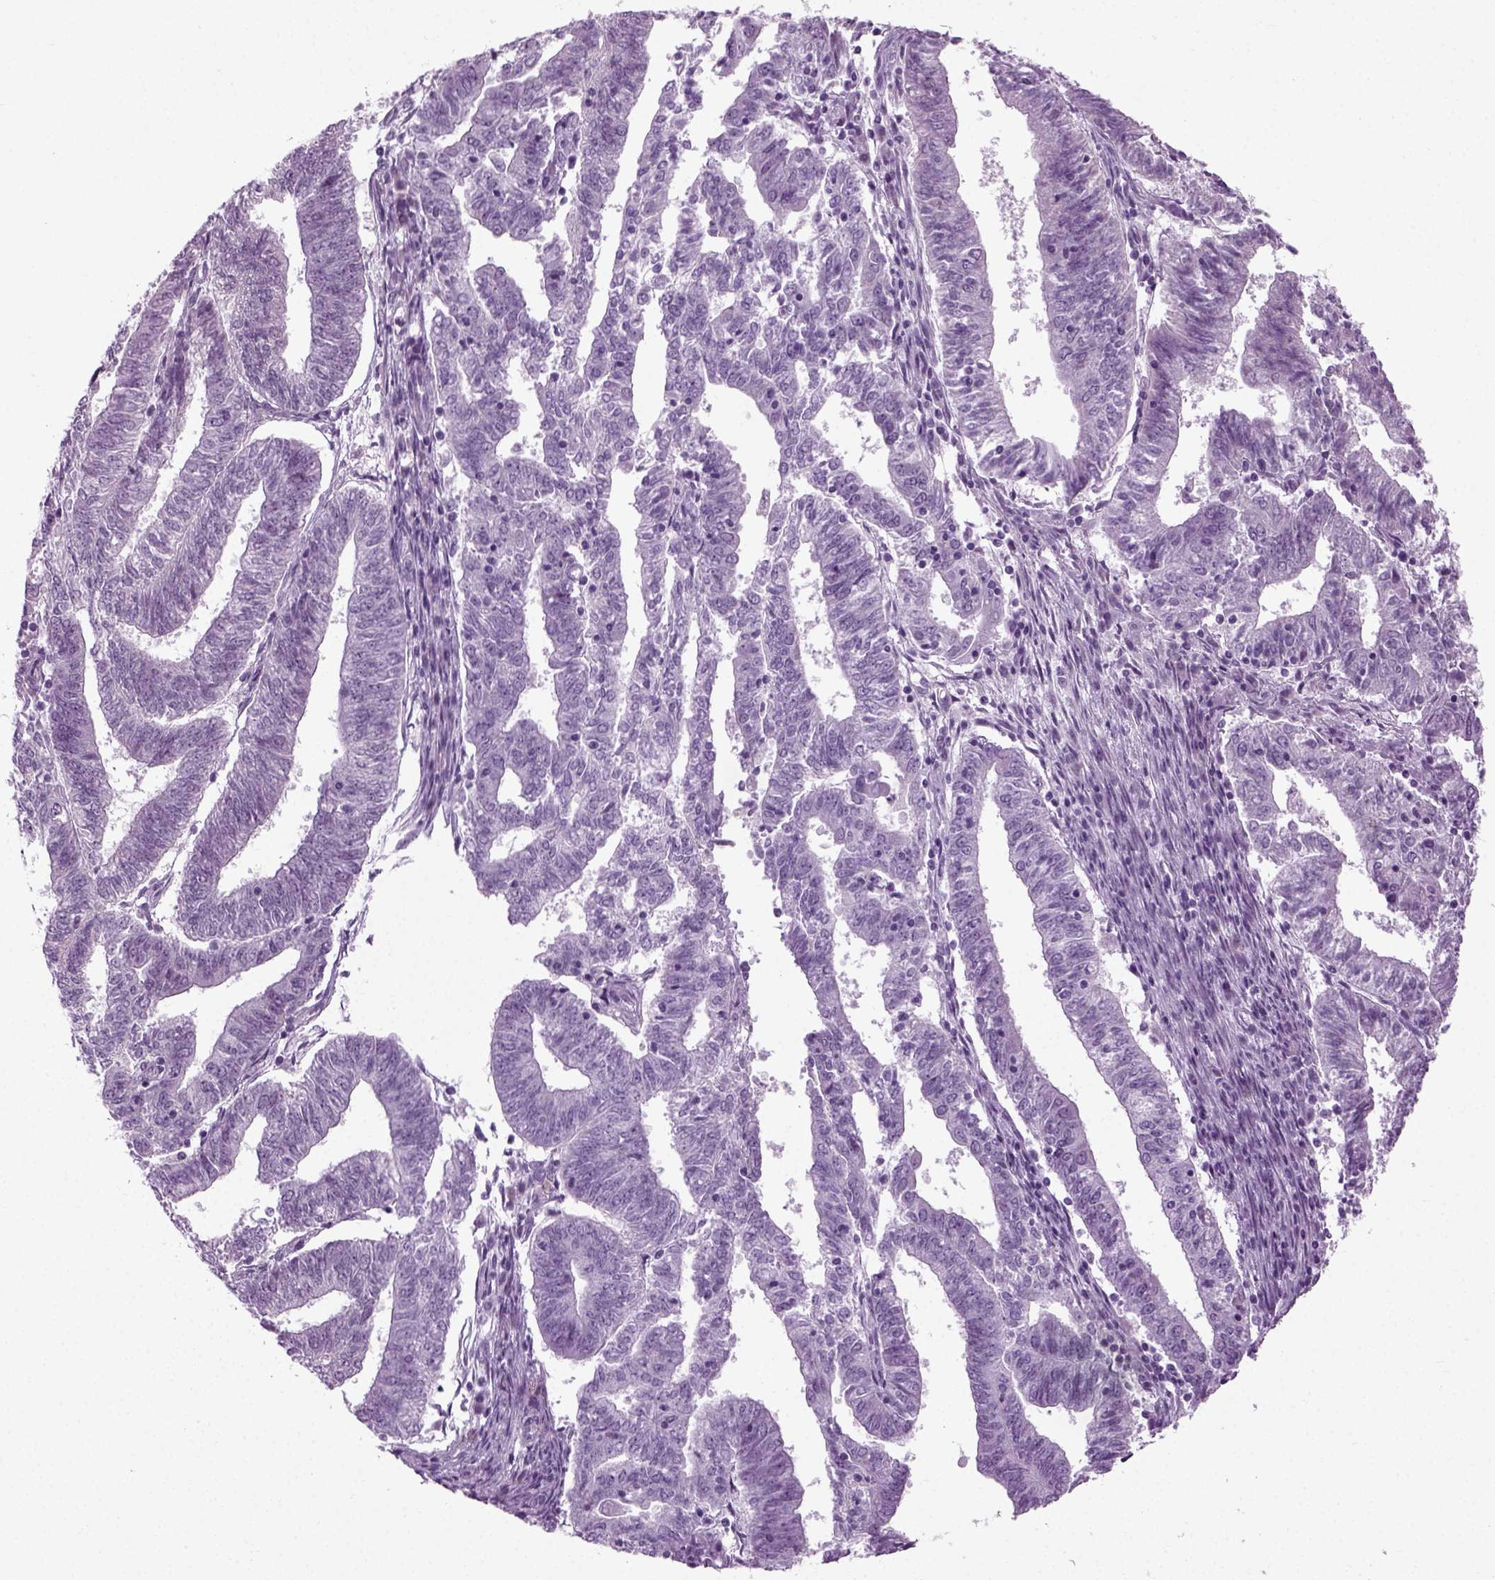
{"staining": {"intensity": "negative", "quantity": "none", "location": "none"}, "tissue": "endometrial cancer", "cell_type": "Tumor cells", "image_type": "cancer", "snomed": [{"axis": "morphology", "description": "Adenocarcinoma, NOS"}, {"axis": "topography", "description": "Endometrium"}], "caption": "A photomicrograph of human endometrial cancer is negative for staining in tumor cells.", "gene": "PRLH", "patient": {"sex": "female", "age": 82}}